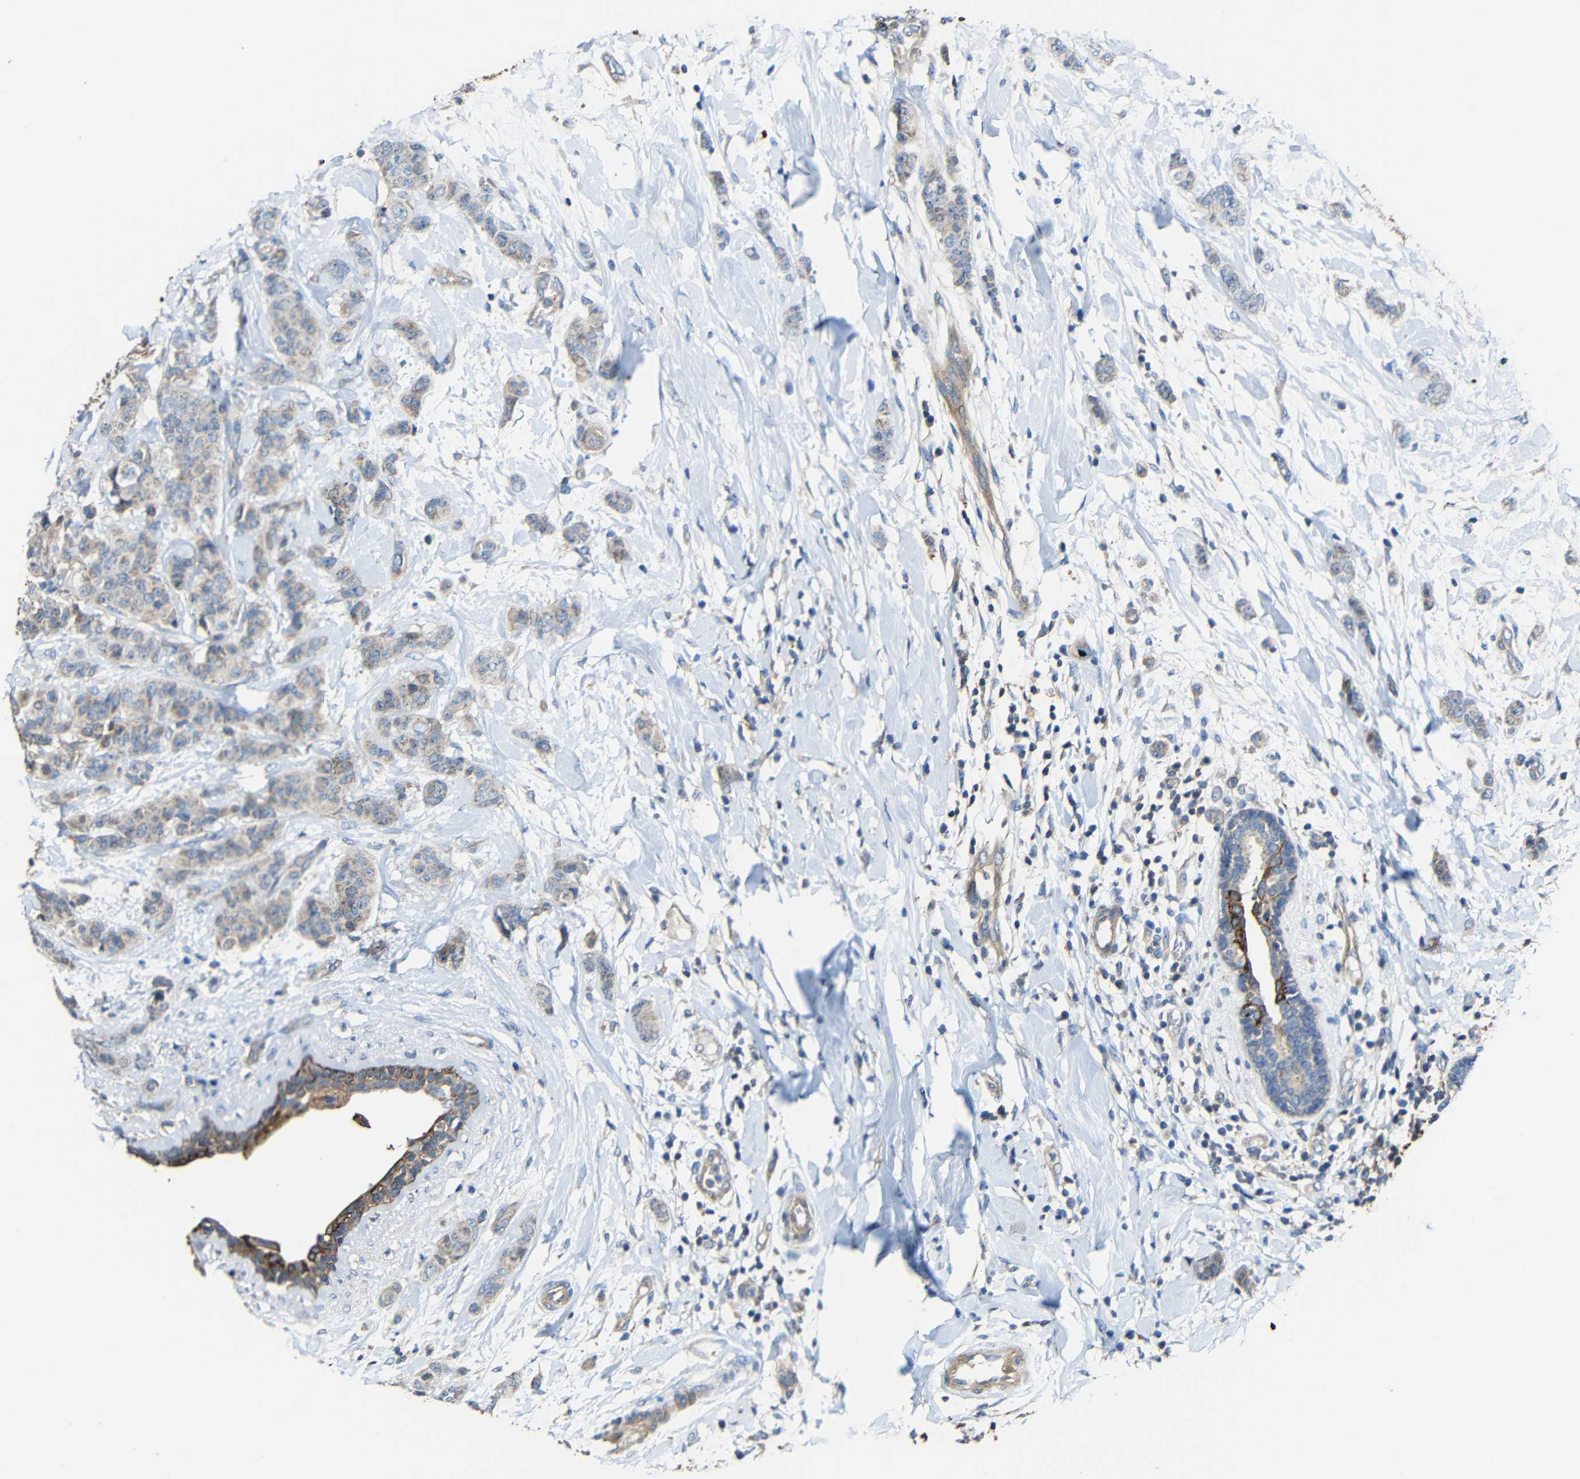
{"staining": {"intensity": "weak", "quantity": "<25%", "location": "cytoplasmic/membranous"}, "tissue": "breast cancer", "cell_type": "Tumor cells", "image_type": "cancer", "snomed": [{"axis": "morphology", "description": "Normal tissue, NOS"}, {"axis": "morphology", "description": "Duct carcinoma"}, {"axis": "topography", "description": "Breast"}], "caption": "High power microscopy histopathology image of an immunohistochemistry histopathology image of invasive ductal carcinoma (breast), revealing no significant staining in tumor cells.", "gene": "RHOT2", "patient": {"sex": "female", "age": 40}}